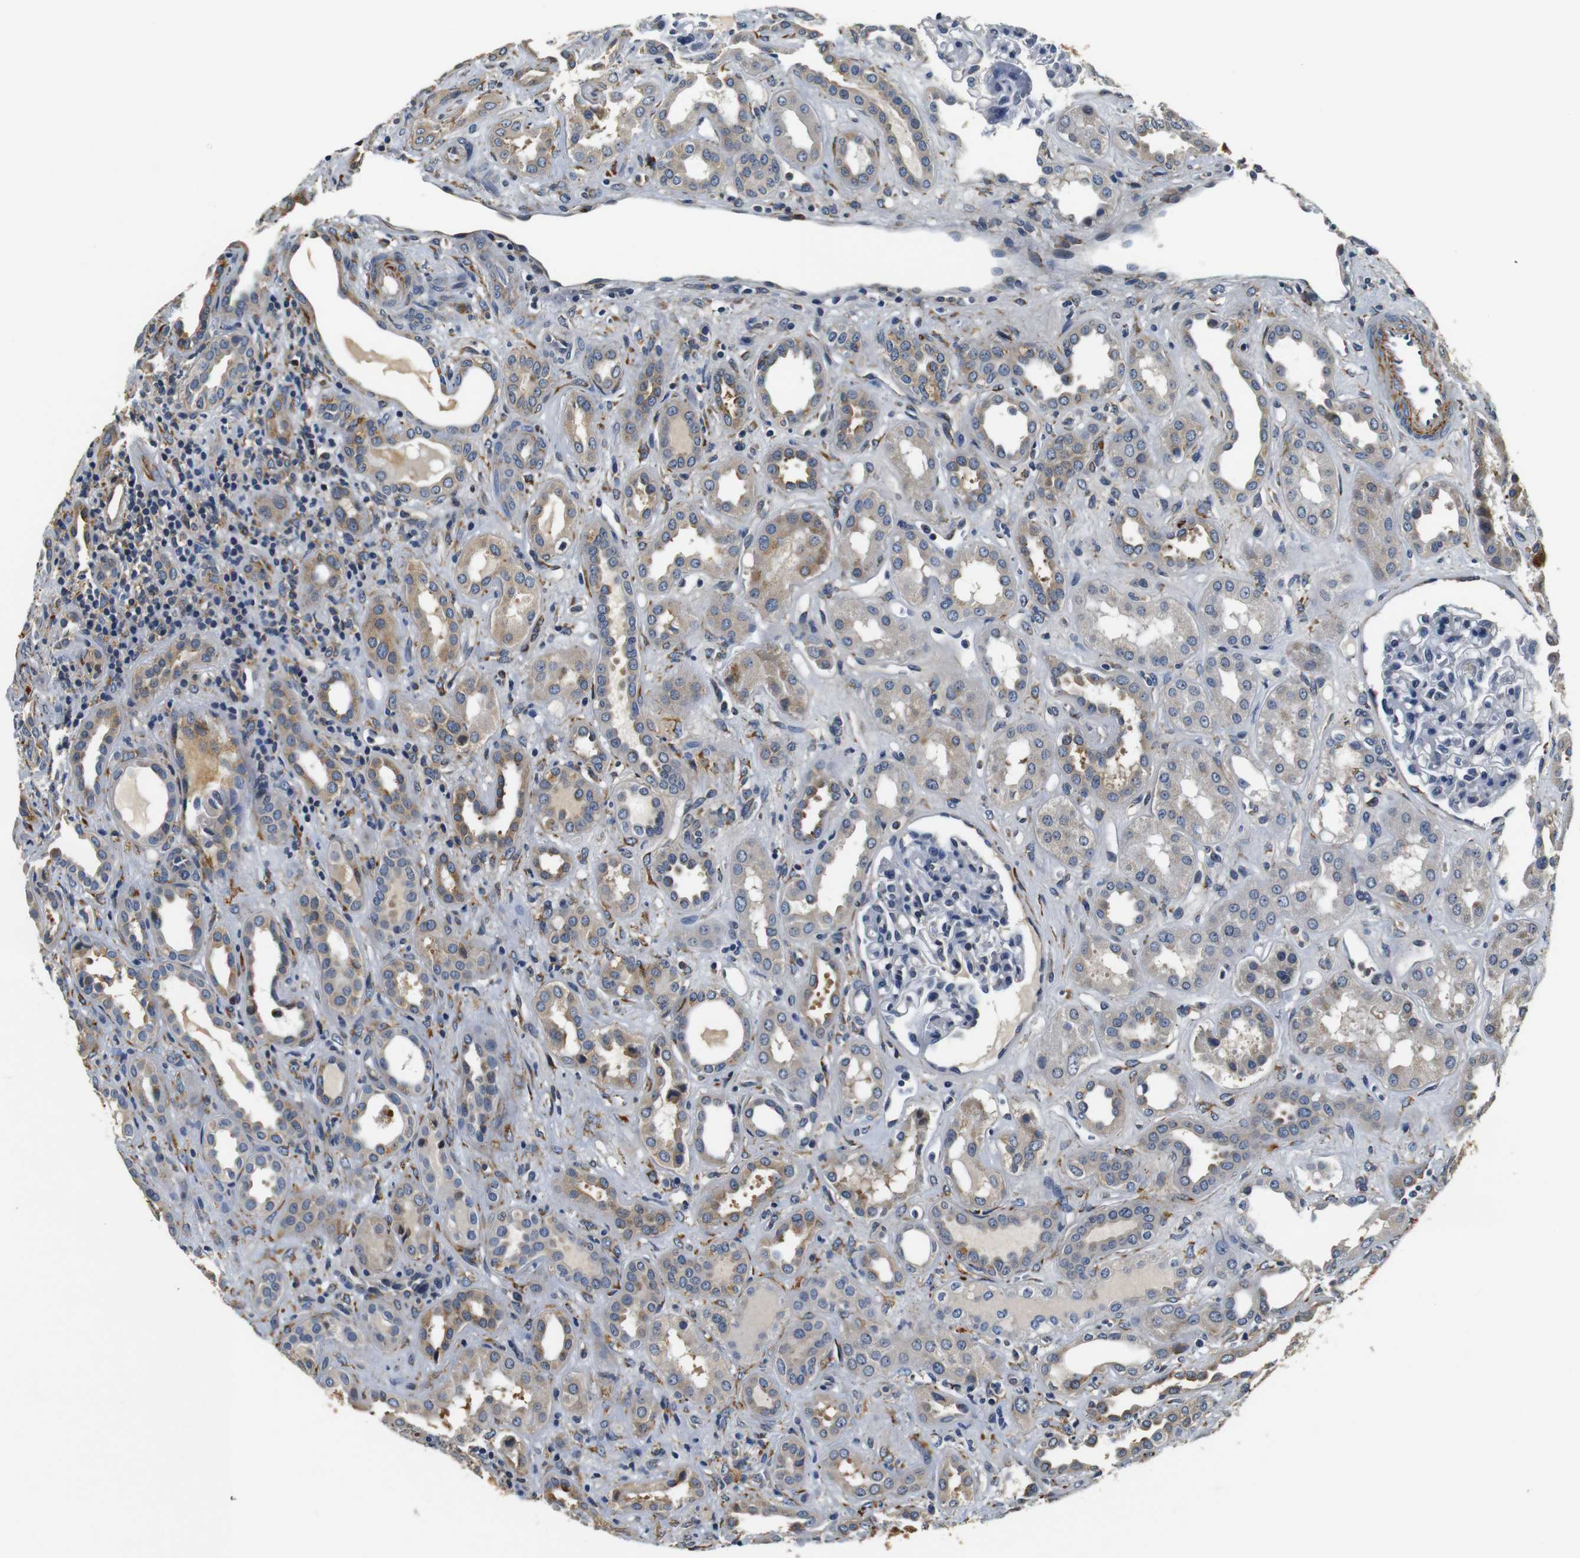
{"staining": {"intensity": "moderate", "quantity": "<25%", "location": "cytoplasmic/membranous"}, "tissue": "kidney", "cell_type": "Cells in glomeruli", "image_type": "normal", "snomed": [{"axis": "morphology", "description": "Normal tissue, NOS"}, {"axis": "topography", "description": "Kidney"}], "caption": "Immunohistochemistry (IHC) photomicrograph of normal human kidney stained for a protein (brown), which displays low levels of moderate cytoplasmic/membranous staining in approximately <25% of cells in glomeruli.", "gene": "COL1A1", "patient": {"sex": "male", "age": 59}}